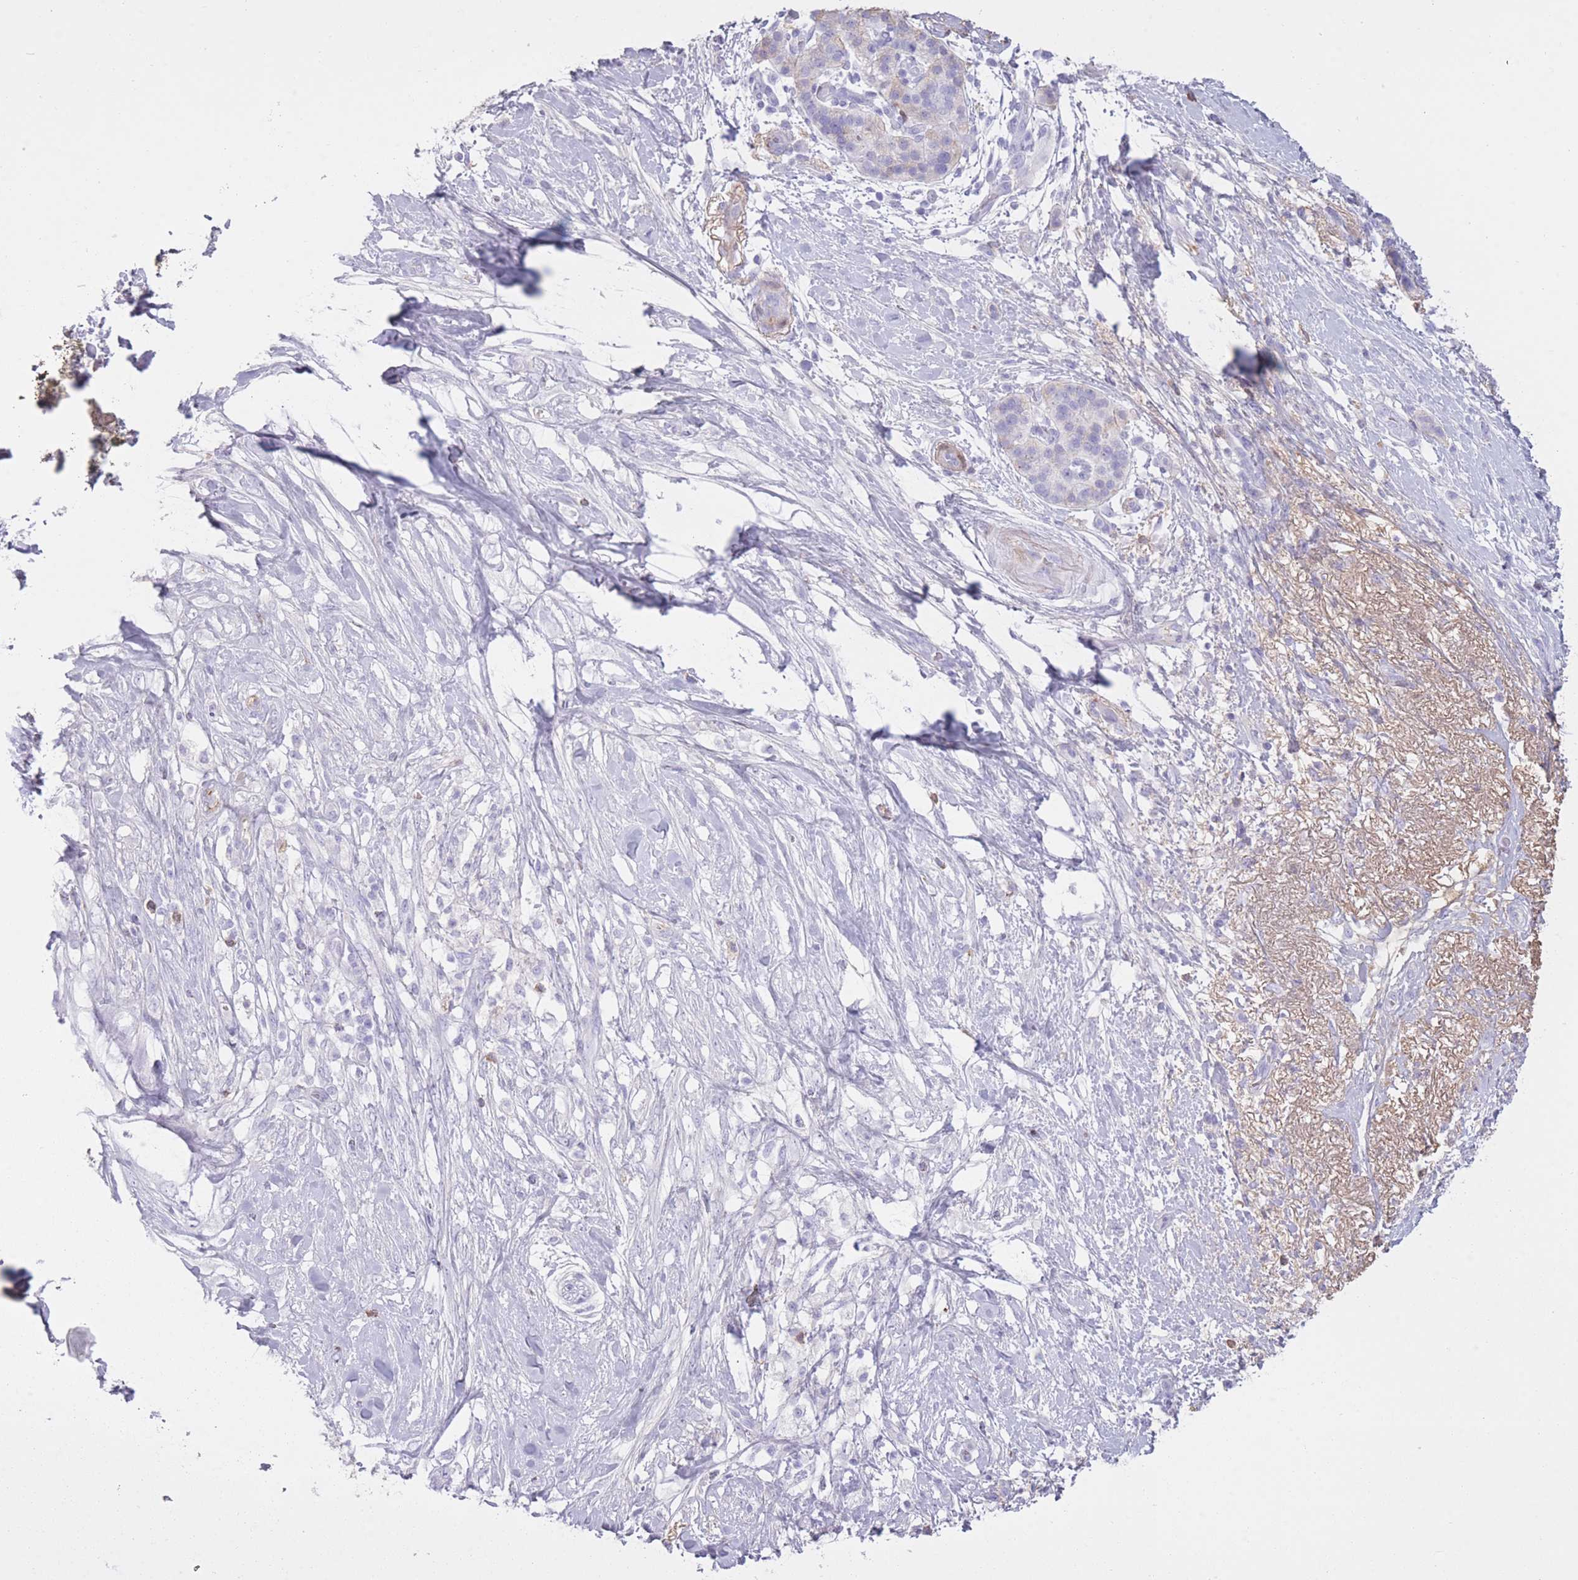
{"staining": {"intensity": "negative", "quantity": "none", "location": "none"}, "tissue": "pancreatic cancer", "cell_type": "Tumor cells", "image_type": "cancer", "snomed": [{"axis": "morphology", "description": "Adenocarcinoma, NOS"}, {"axis": "topography", "description": "Pancreas"}], "caption": "Tumor cells show no significant protein positivity in pancreatic cancer.", "gene": "AP3S2", "patient": {"sex": "female", "age": 72}}